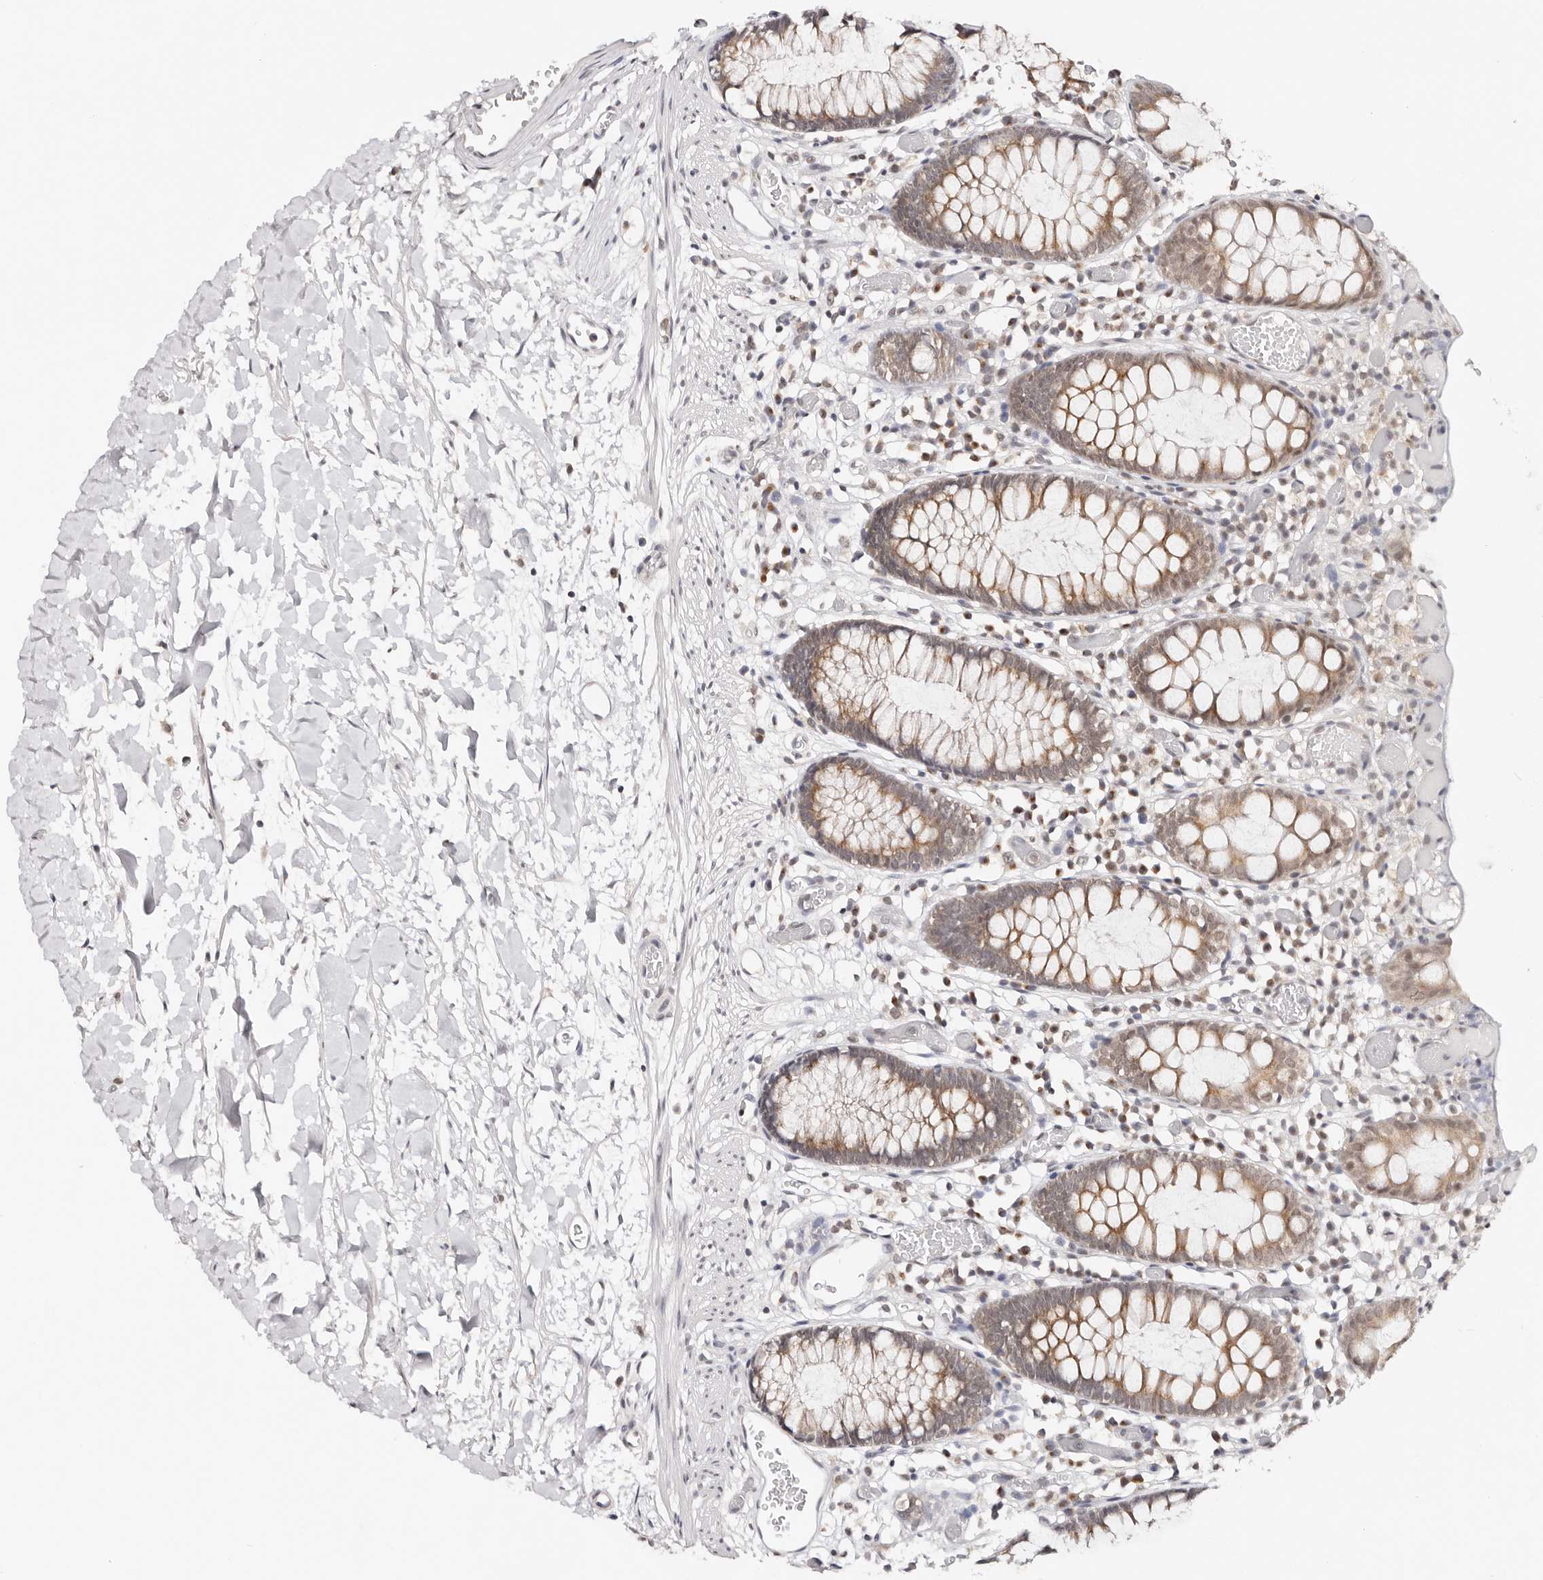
{"staining": {"intensity": "negative", "quantity": "none", "location": "none"}, "tissue": "colon", "cell_type": "Endothelial cells", "image_type": "normal", "snomed": [{"axis": "morphology", "description": "Normal tissue, NOS"}, {"axis": "topography", "description": "Colon"}], "caption": "The image reveals no significant expression in endothelial cells of colon. (Immunohistochemistry, brightfield microscopy, high magnification).", "gene": "VIPAS39", "patient": {"sex": "male", "age": 14}}